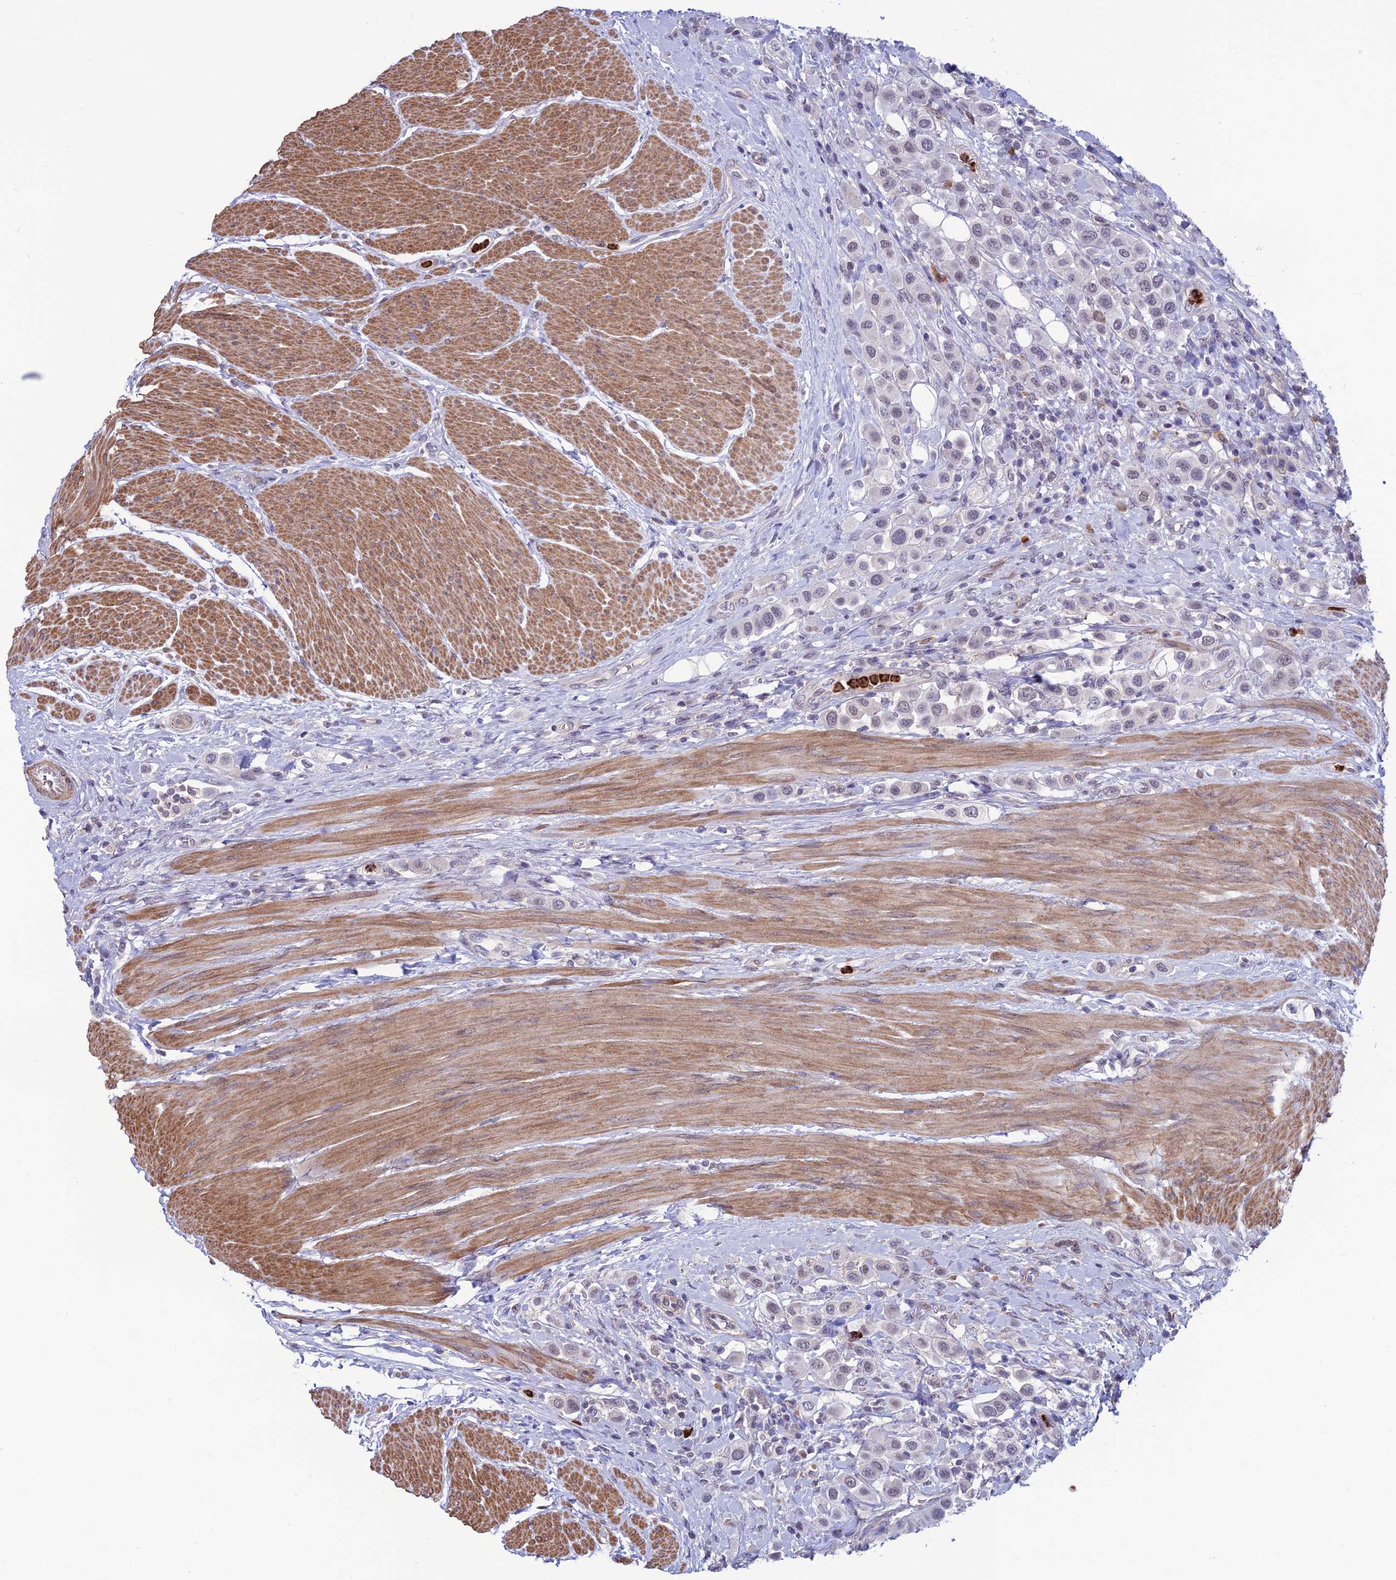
{"staining": {"intensity": "negative", "quantity": "none", "location": "none"}, "tissue": "urothelial cancer", "cell_type": "Tumor cells", "image_type": "cancer", "snomed": [{"axis": "morphology", "description": "Urothelial carcinoma, High grade"}, {"axis": "topography", "description": "Urinary bladder"}], "caption": "Protein analysis of urothelial carcinoma (high-grade) shows no significant expression in tumor cells. (IHC, brightfield microscopy, high magnification).", "gene": "COL6A6", "patient": {"sex": "male", "age": 50}}